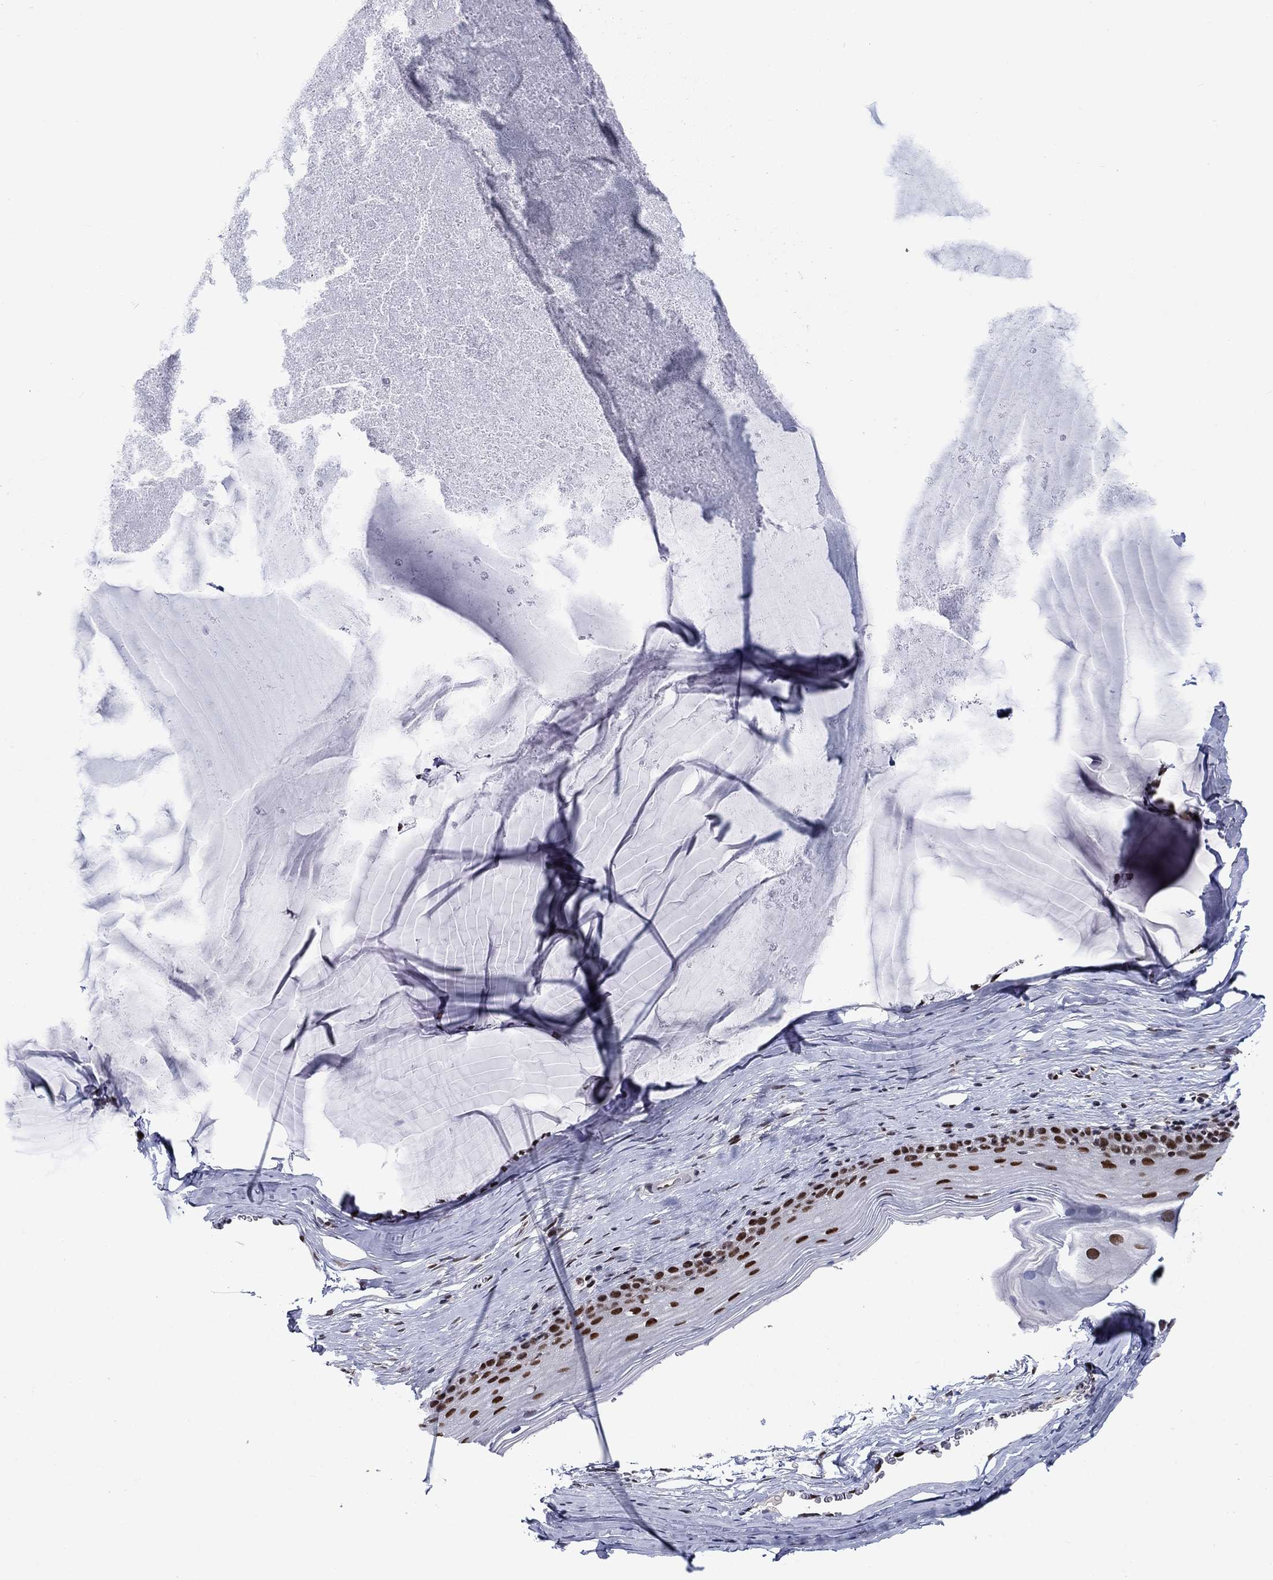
{"staining": {"intensity": "strong", "quantity": ">75%", "location": "nuclear"}, "tissue": "cervix", "cell_type": "Glandular cells", "image_type": "normal", "snomed": [{"axis": "morphology", "description": "Normal tissue, NOS"}, {"axis": "topography", "description": "Cervix"}], "caption": "Protein expression analysis of normal human cervix reveals strong nuclear positivity in about >75% of glandular cells.", "gene": "RPRD1B", "patient": {"sex": "female", "age": 40}}